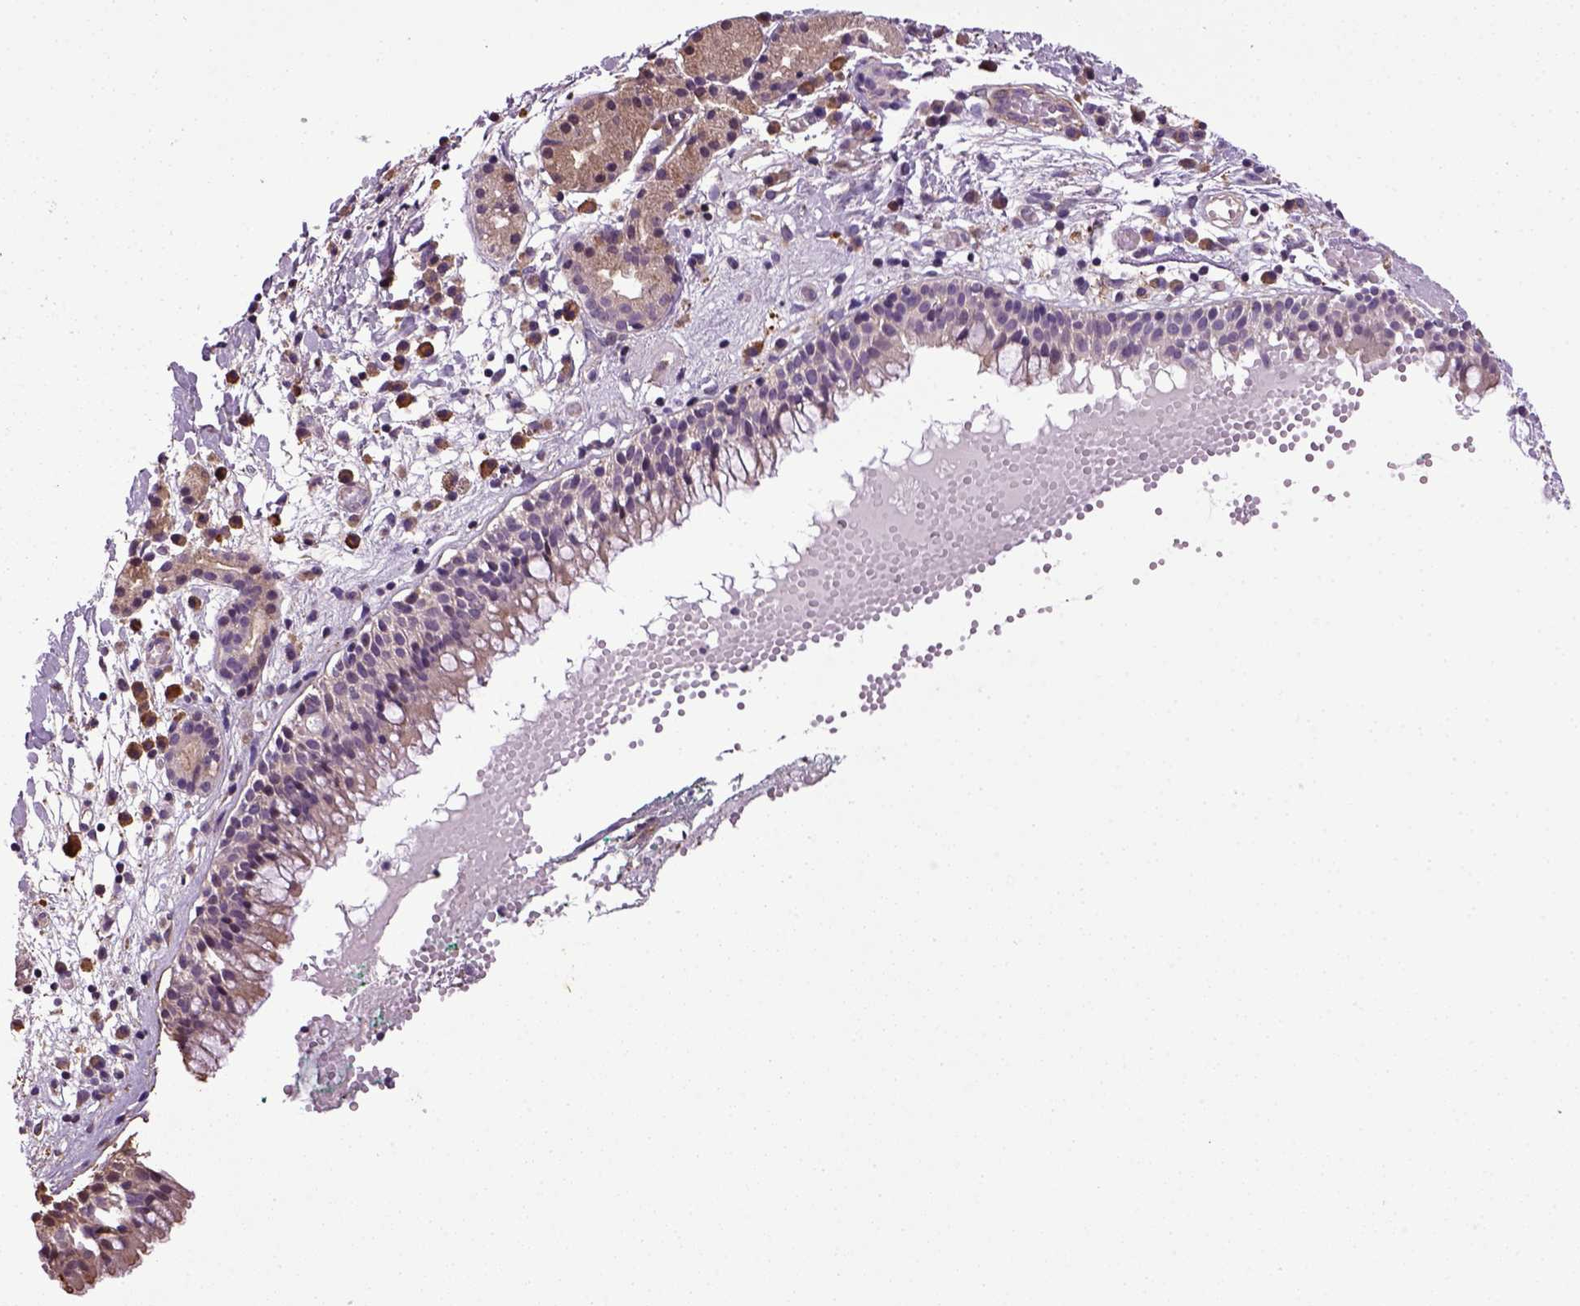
{"staining": {"intensity": "moderate", "quantity": "<25%", "location": "cytoplasmic/membranous"}, "tissue": "nasopharynx", "cell_type": "Respiratory epithelial cells", "image_type": "normal", "snomed": [{"axis": "morphology", "description": "Normal tissue, NOS"}, {"axis": "morphology", "description": "Basal cell carcinoma"}, {"axis": "topography", "description": "Cartilage tissue"}, {"axis": "topography", "description": "Nasopharynx"}, {"axis": "topography", "description": "Oral tissue"}], "caption": "This image displays immunohistochemistry staining of benign nasopharynx, with low moderate cytoplasmic/membranous positivity in approximately <25% of respiratory epithelial cells.", "gene": "TPRG1", "patient": {"sex": "female", "age": 77}}